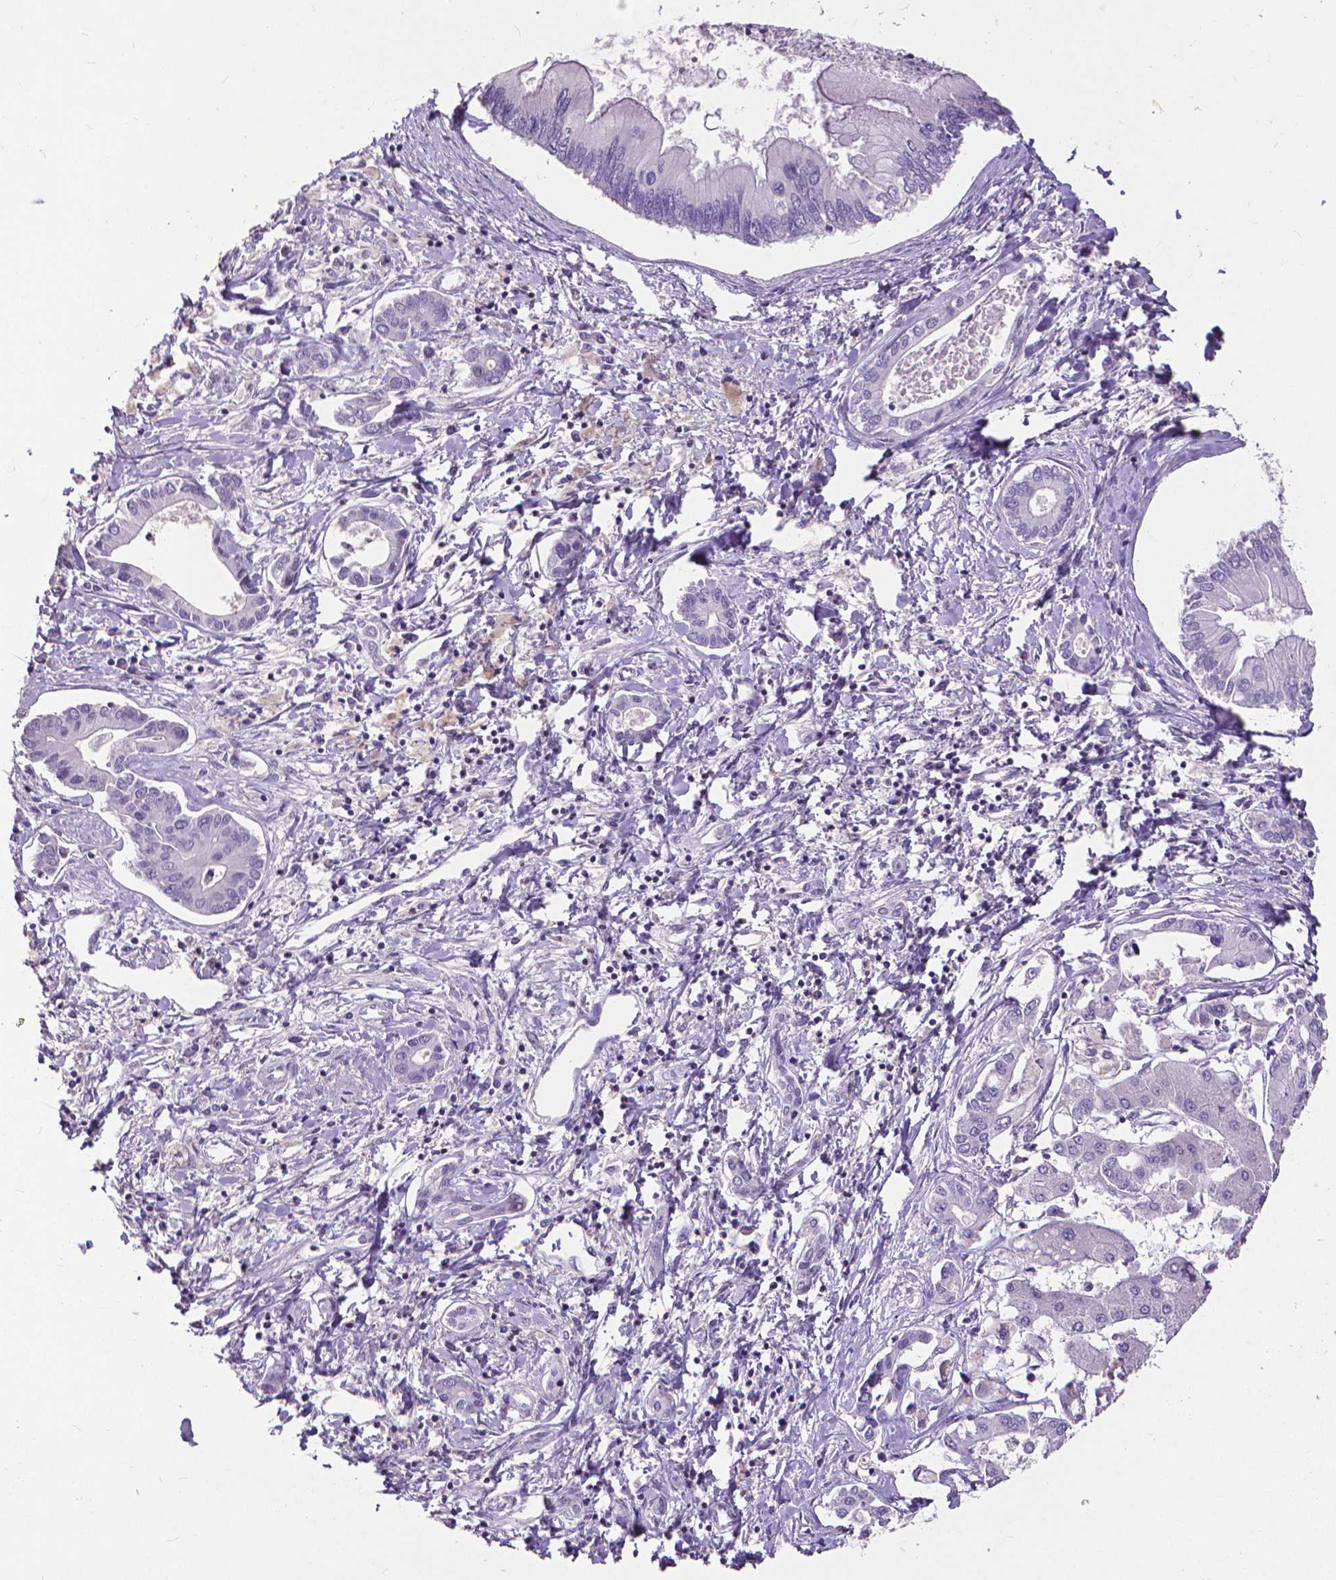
{"staining": {"intensity": "negative", "quantity": "none", "location": "none"}, "tissue": "liver cancer", "cell_type": "Tumor cells", "image_type": "cancer", "snomed": [{"axis": "morphology", "description": "Cholangiocarcinoma"}, {"axis": "topography", "description": "Liver"}], "caption": "There is no significant positivity in tumor cells of liver cancer (cholangiocarcinoma).", "gene": "CD4", "patient": {"sex": "male", "age": 66}}